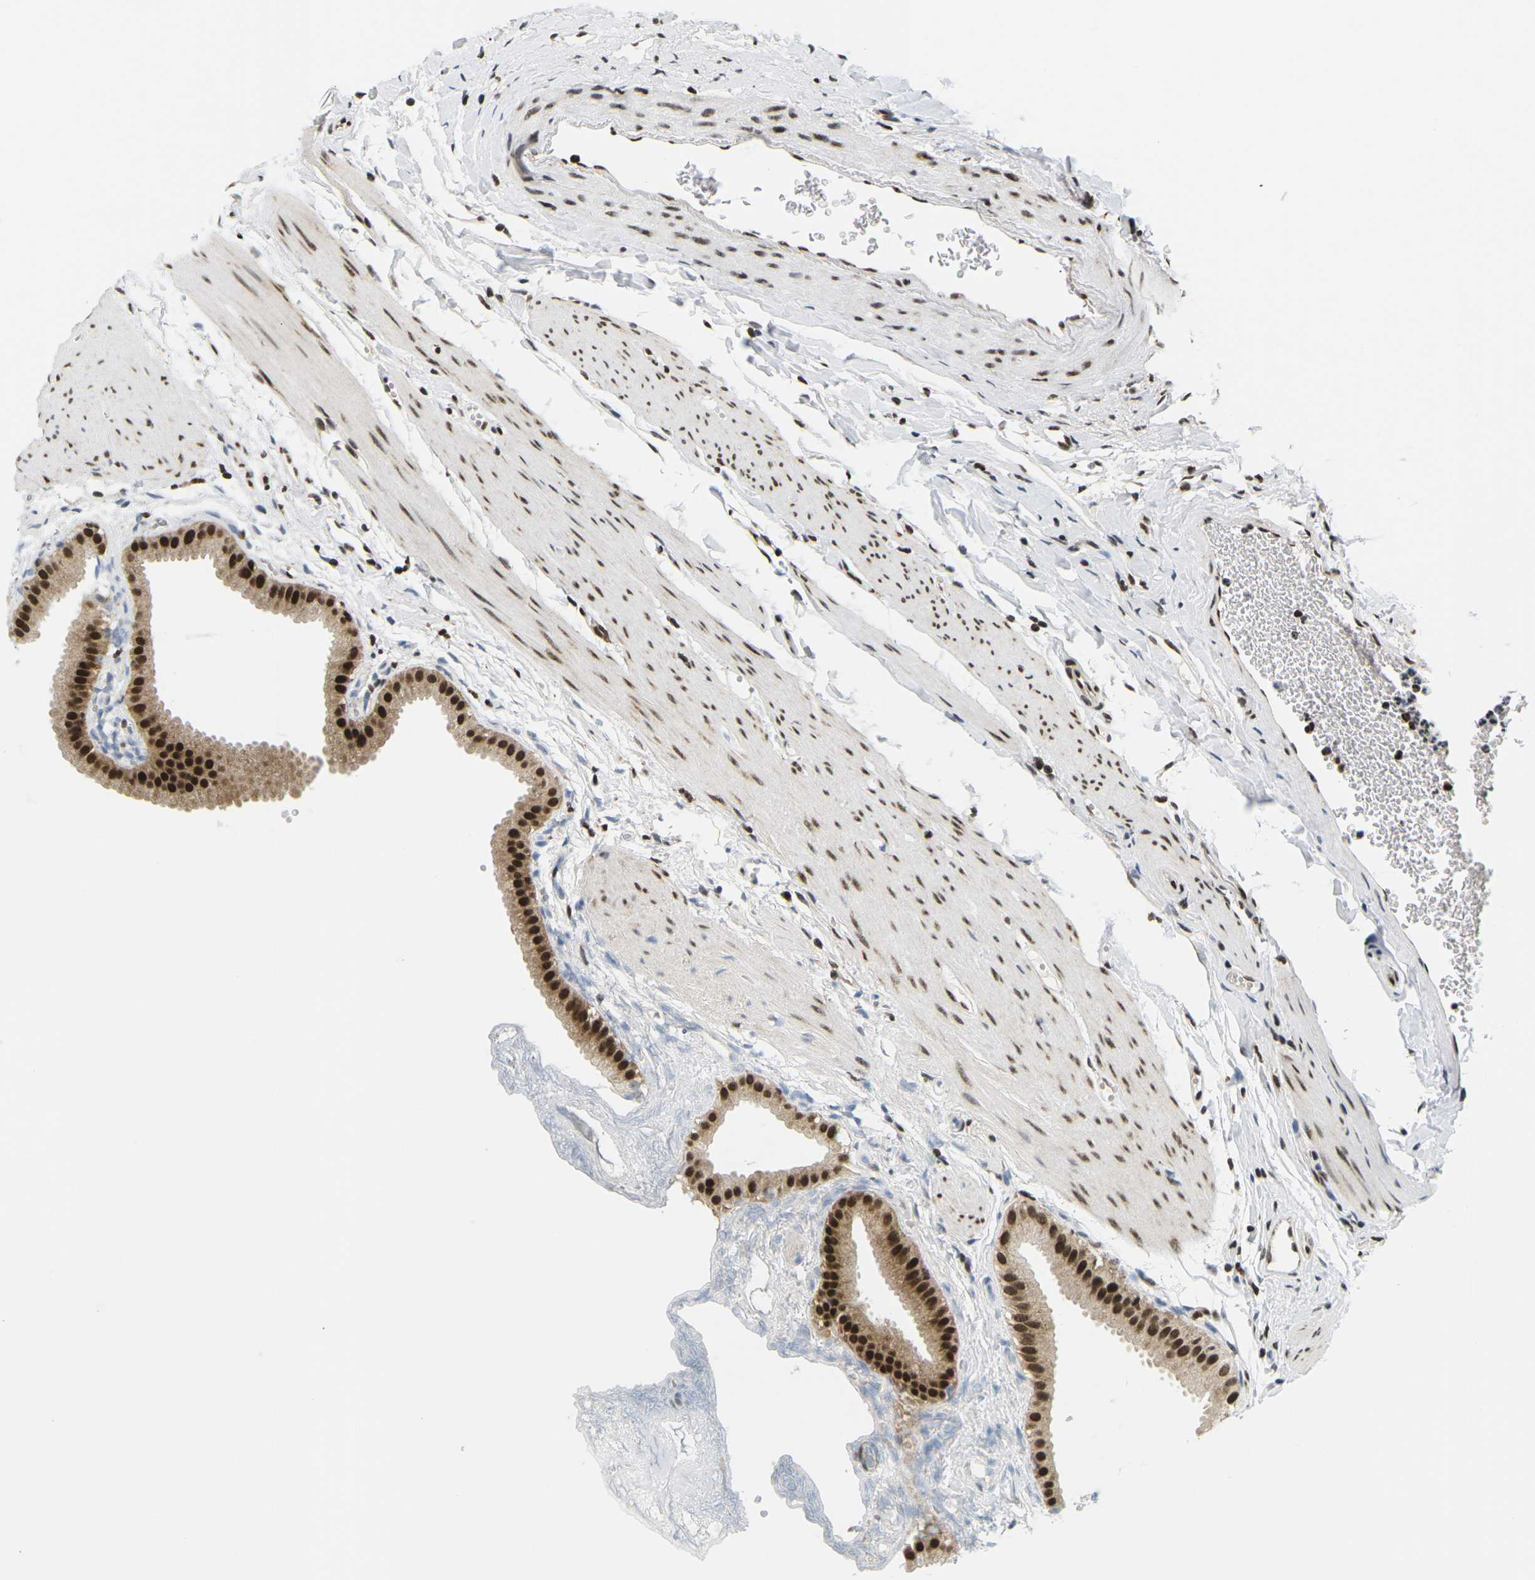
{"staining": {"intensity": "strong", "quantity": ">75%", "location": "cytoplasmic/membranous,nuclear"}, "tissue": "gallbladder", "cell_type": "Glandular cells", "image_type": "normal", "snomed": [{"axis": "morphology", "description": "Normal tissue, NOS"}, {"axis": "topography", "description": "Gallbladder"}], "caption": "The histopathology image exhibits a brown stain indicating the presence of a protein in the cytoplasmic/membranous,nuclear of glandular cells in gallbladder. (IHC, brightfield microscopy, high magnification).", "gene": "CELF1", "patient": {"sex": "female", "age": 64}}